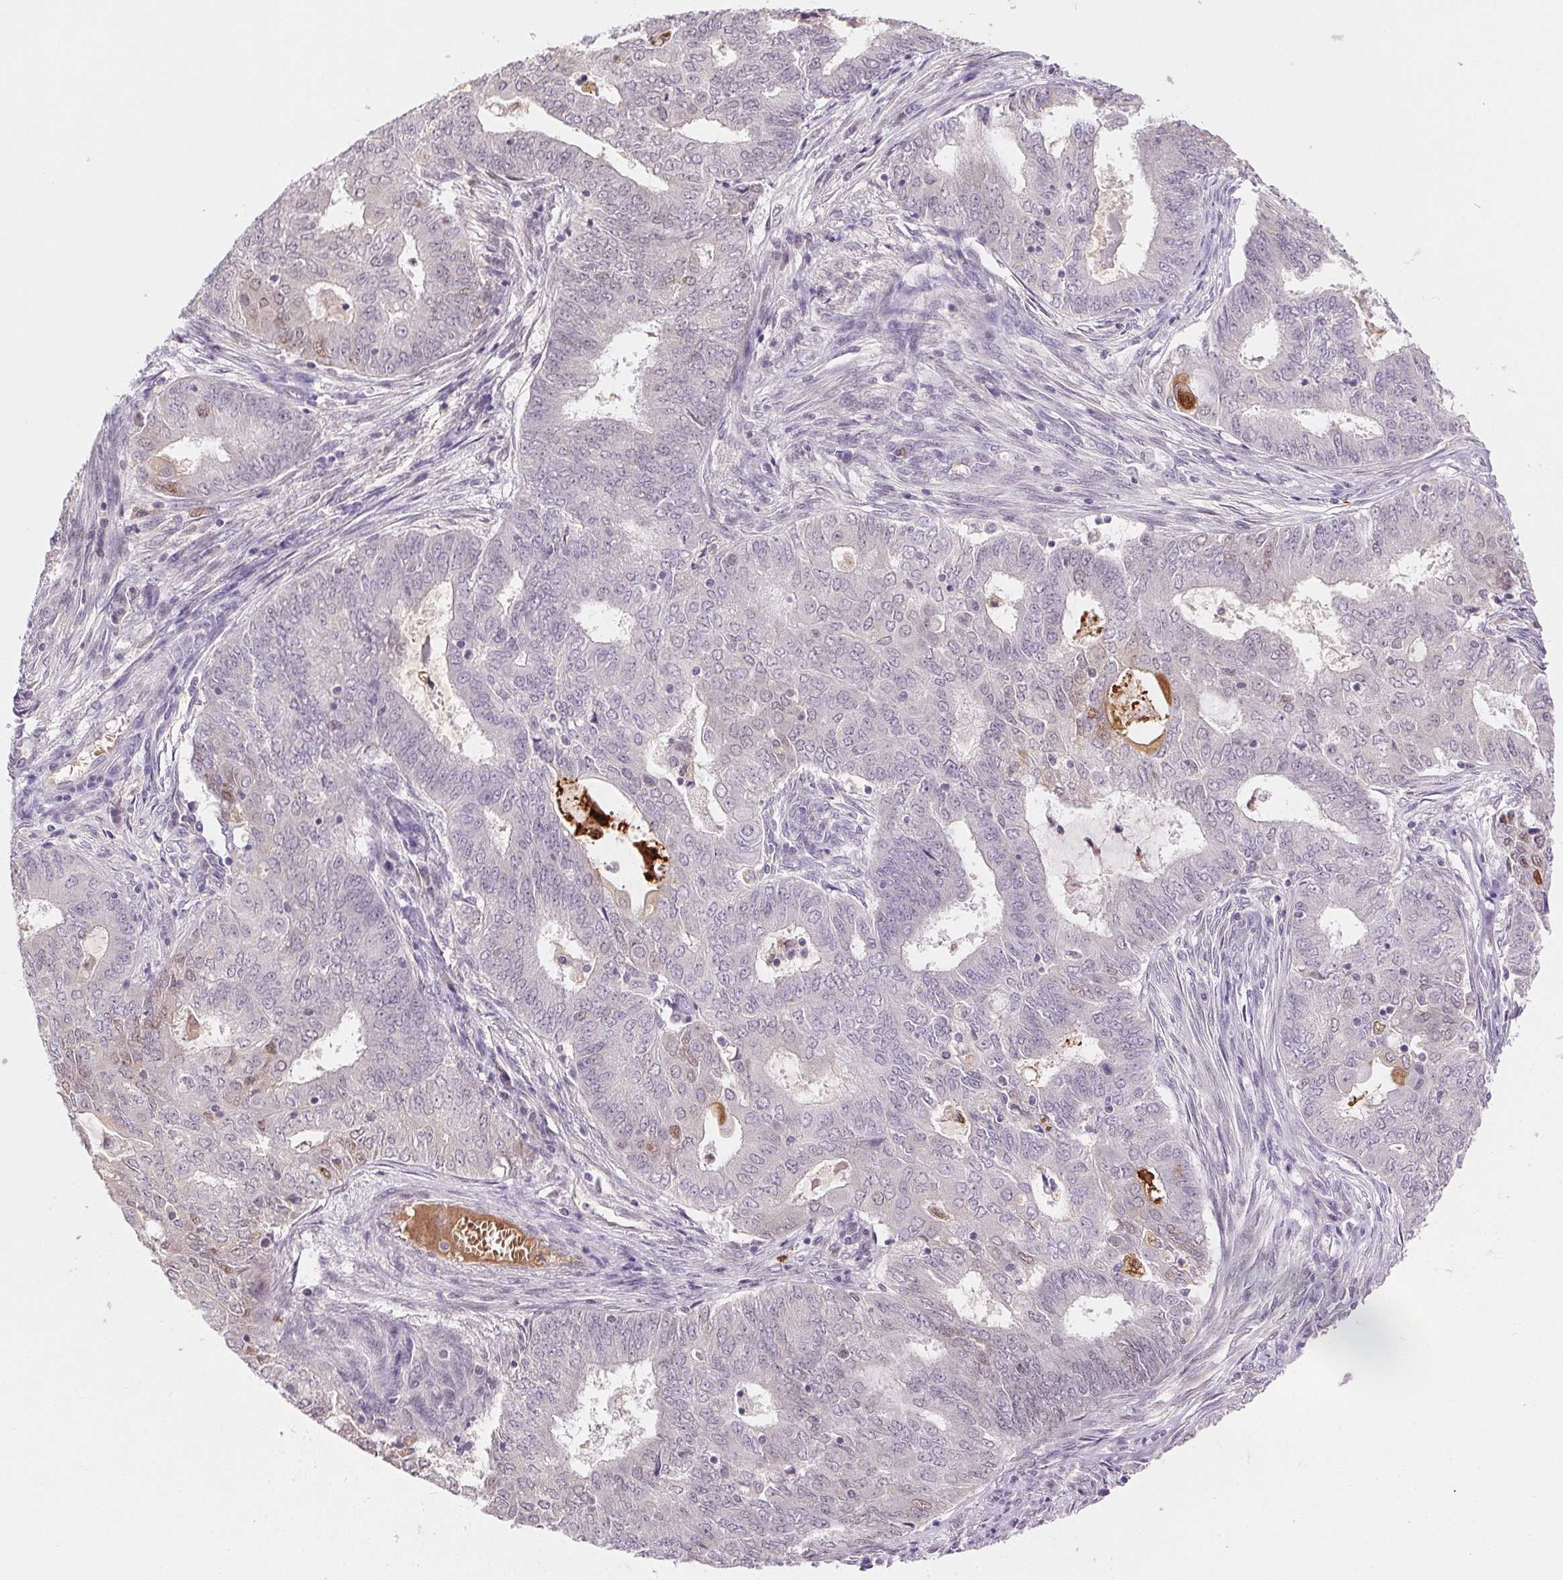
{"staining": {"intensity": "negative", "quantity": "none", "location": "none"}, "tissue": "endometrial cancer", "cell_type": "Tumor cells", "image_type": "cancer", "snomed": [{"axis": "morphology", "description": "Adenocarcinoma, NOS"}, {"axis": "topography", "description": "Endometrium"}], "caption": "Immunohistochemical staining of endometrial cancer (adenocarcinoma) displays no significant staining in tumor cells.", "gene": "ORM1", "patient": {"sex": "female", "age": 62}}